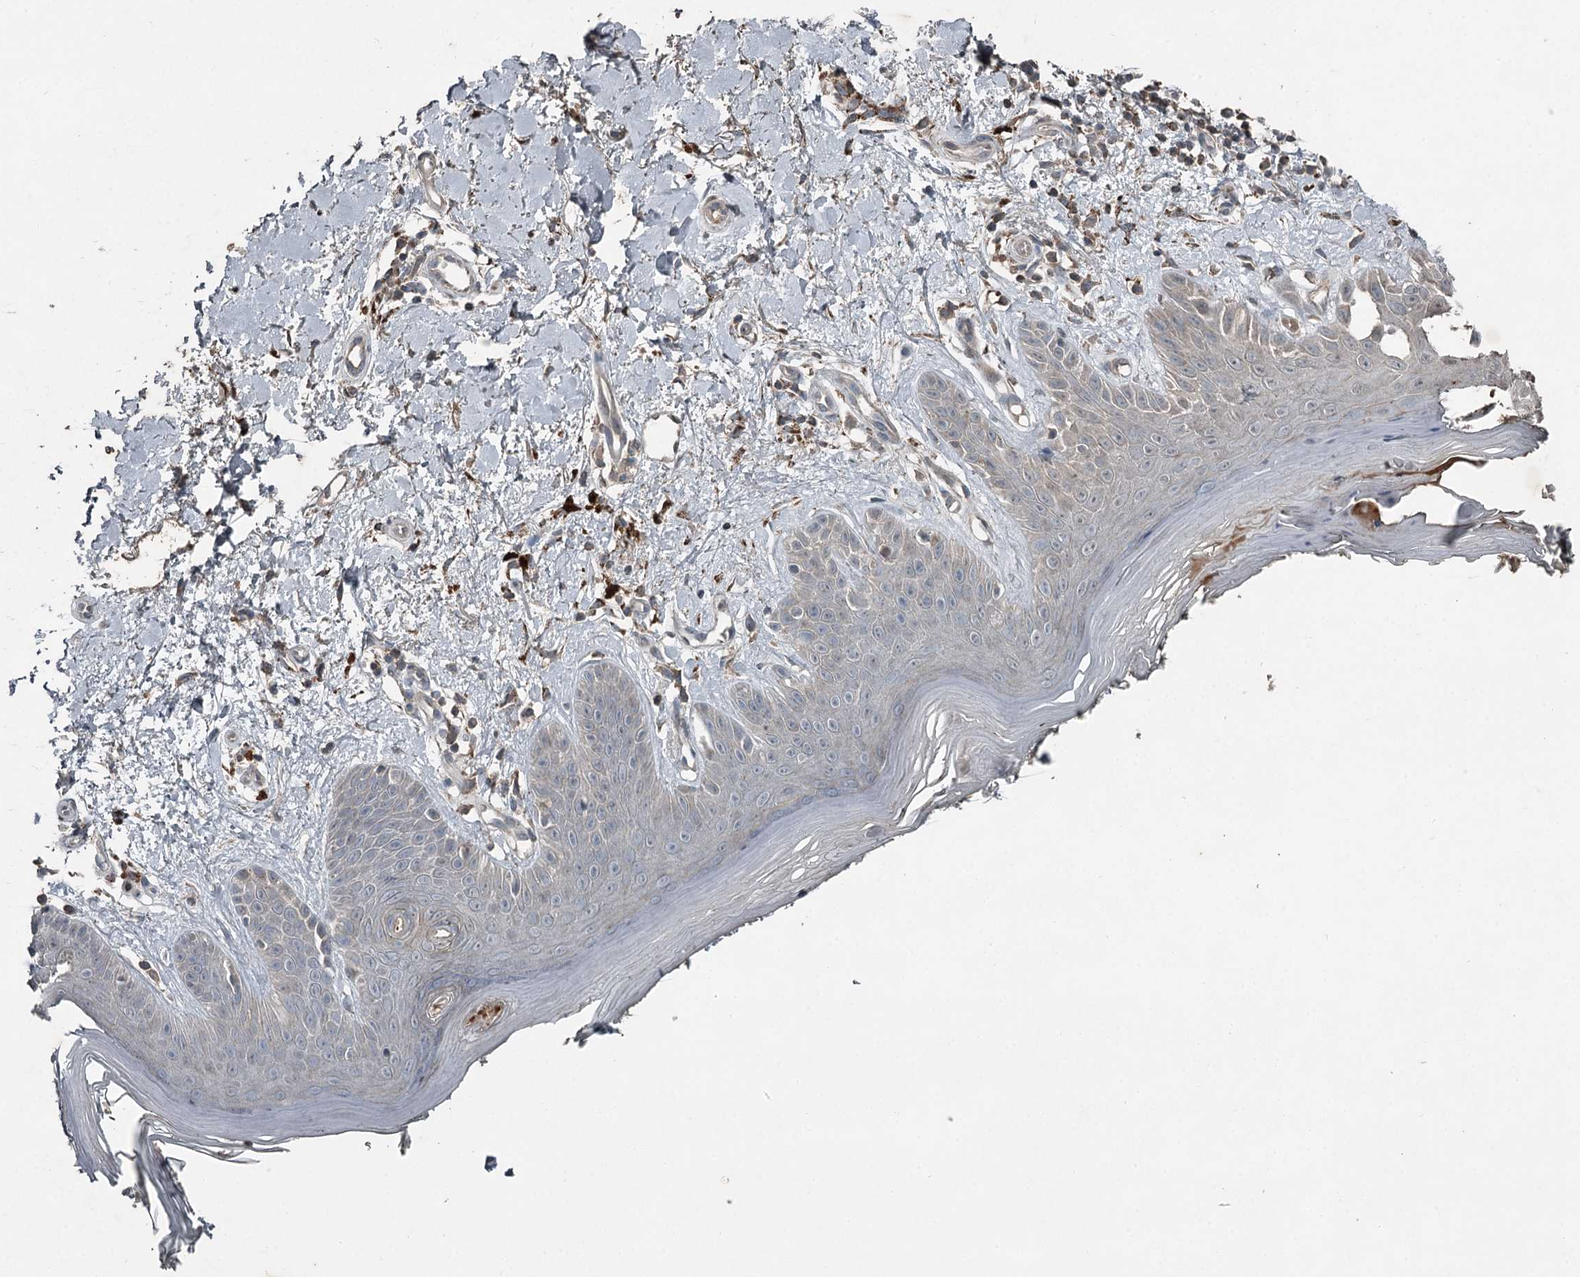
{"staining": {"intensity": "strong", "quantity": "<25%", "location": "cytoplasmic/membranous"}, "tissue": "skin", "cell_type": "Fibroblasts", "image_type": "normal", "snomed": [{"axis": "morphology", "description": "Normal tissue, NOS"}, {"axis": "topography", "description": "Skin"}], "caption": "A high-resolution histopathology image shows IHC staining of normal skin, which demonstrates strong cytoplasmic/membranous staining in approximately <25% of fibroblasts.", "gene": "SLC39A8", "patient": {"sex": "female", "age": 64}}